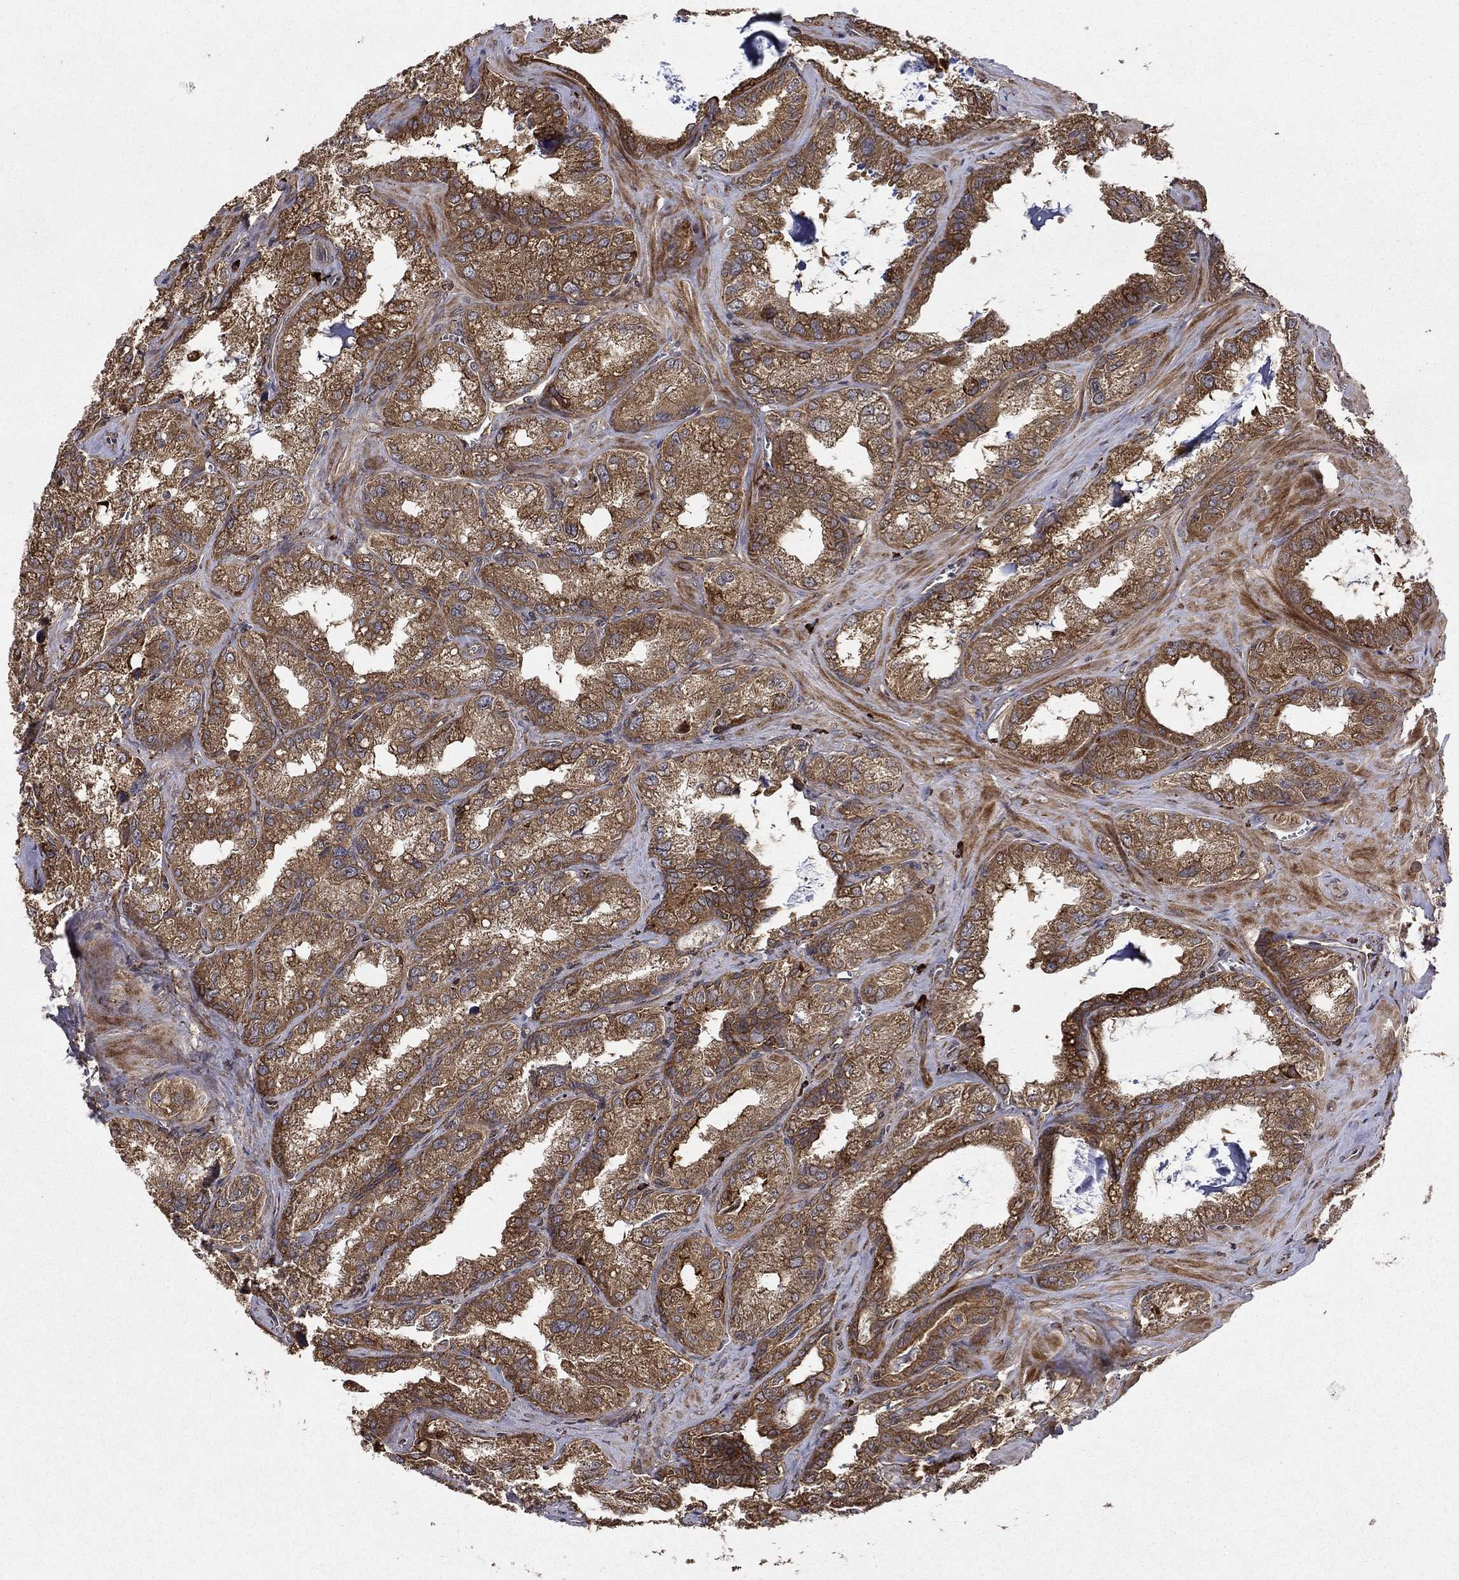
{"staining": {"intensity": "moderate", "quantity": ">75%", "location": "cytoplasmic/membranous"}, "tissue": "seminal vesicle", "cell_type": "Glandular cells", "image_type": "normal", "snomed": [{"axis": "morphology", "description": "Normal tissue, NOS"}, {"axis": "topography", "description": "Seminal veicle"}], "caption": "The photomicrograph reveals staining of benign seminal vesicle, revealing moderate cytoplasmic/membranous protein positivity (brown color) within glandular cells.", "gene": "BABAM2", "patient": {"sex": "male", "age": 57}}